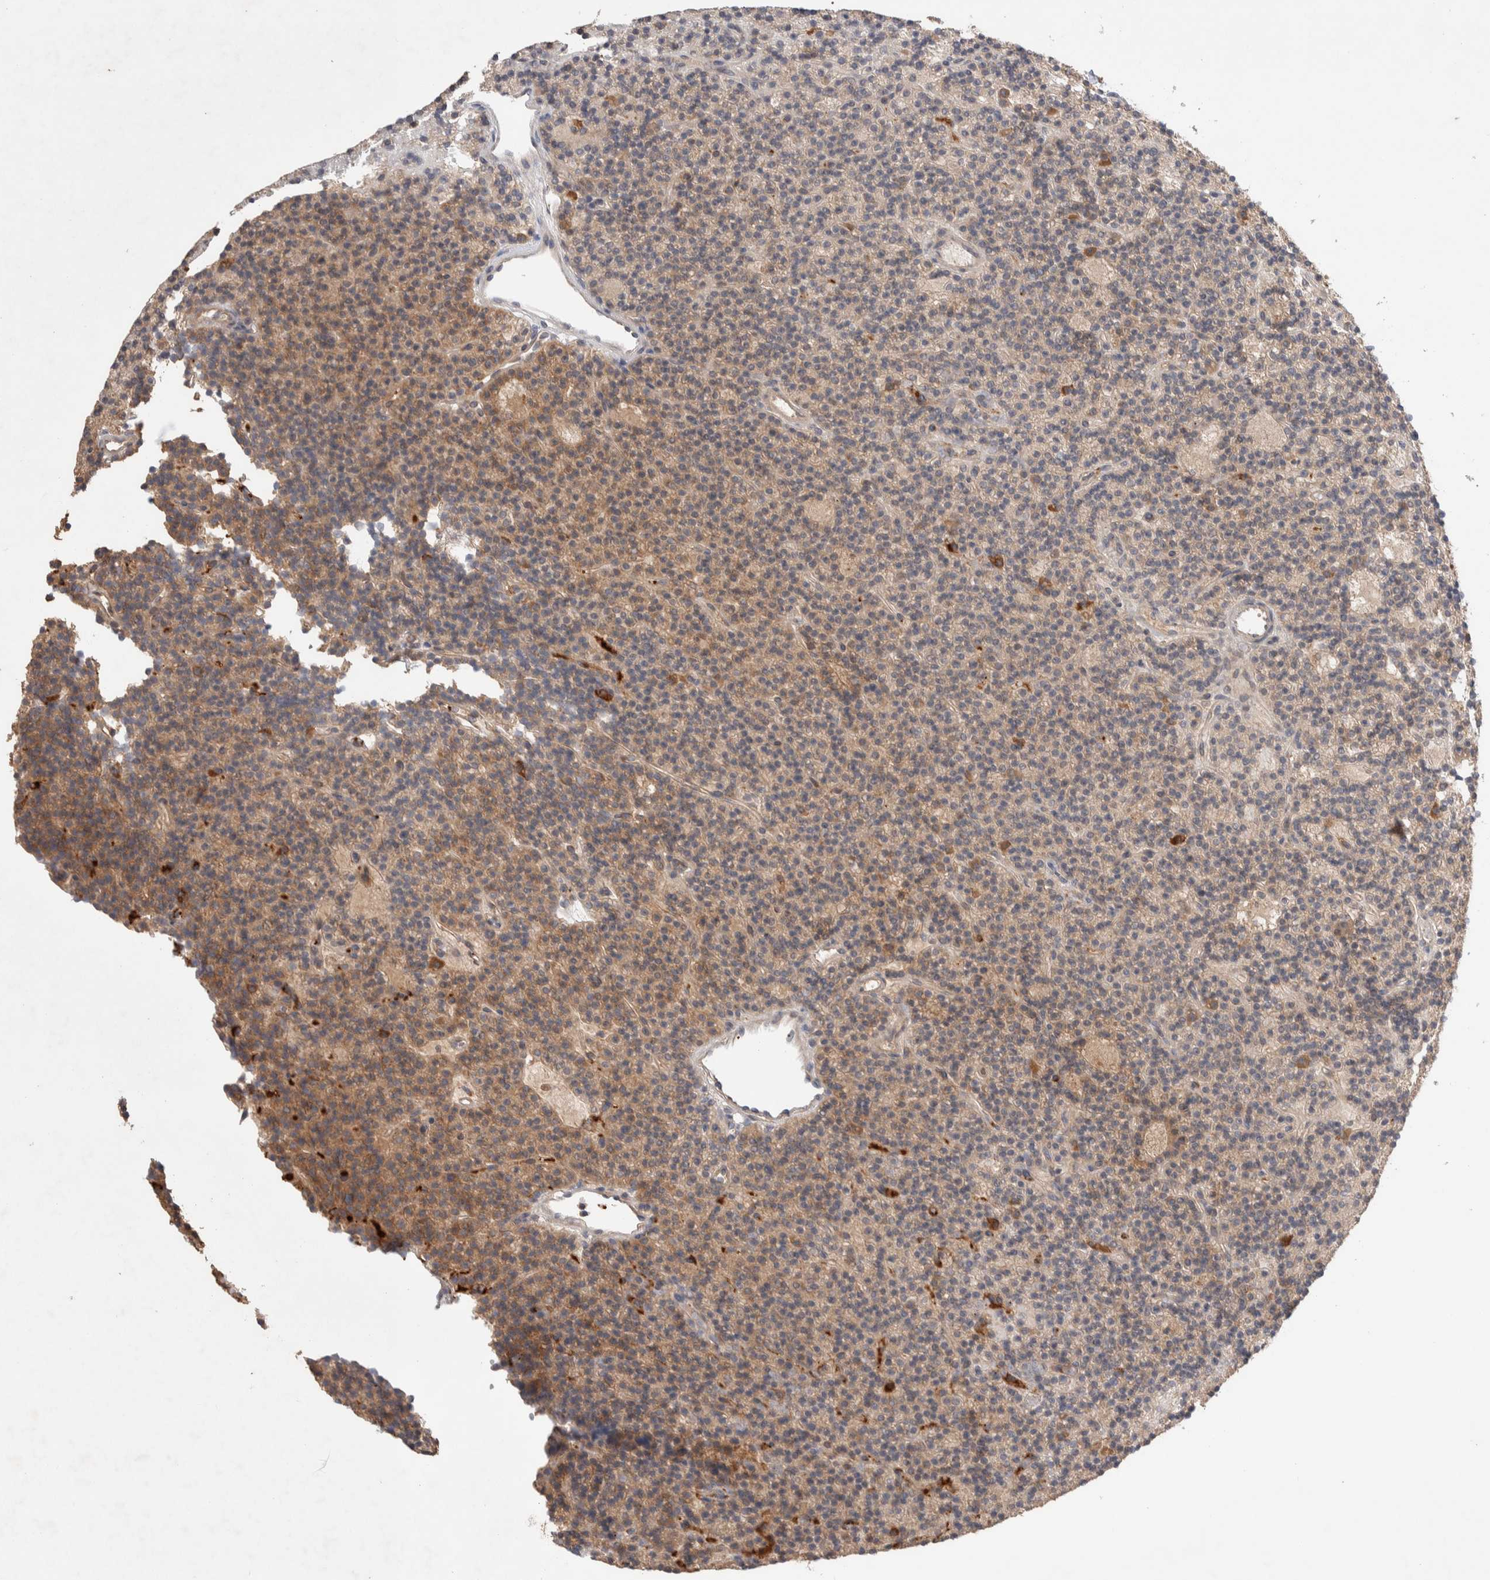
{"staining": {"intensity": "moderate", "quantity": "<25%", "location": "cytoplasmic/membranous"}, "tissue": "parathyroid gland", "cell_type": "Glandular cells", "image_type": "normal", "snomed": [{"axis": "morphology", "description": "Normal tissue, NOS"}, {"axis": "topography", "description": "Parathyroid gland"}], "caption": "This is a histology image of immunohistochemistry (IHC) staining of benign parathyroid gland, which shows moderate positivity in the cytoplasmic/membranous of glandular cells.", "gene": "DEPTOR", "patient": {"sex": "male", "age": 75}}